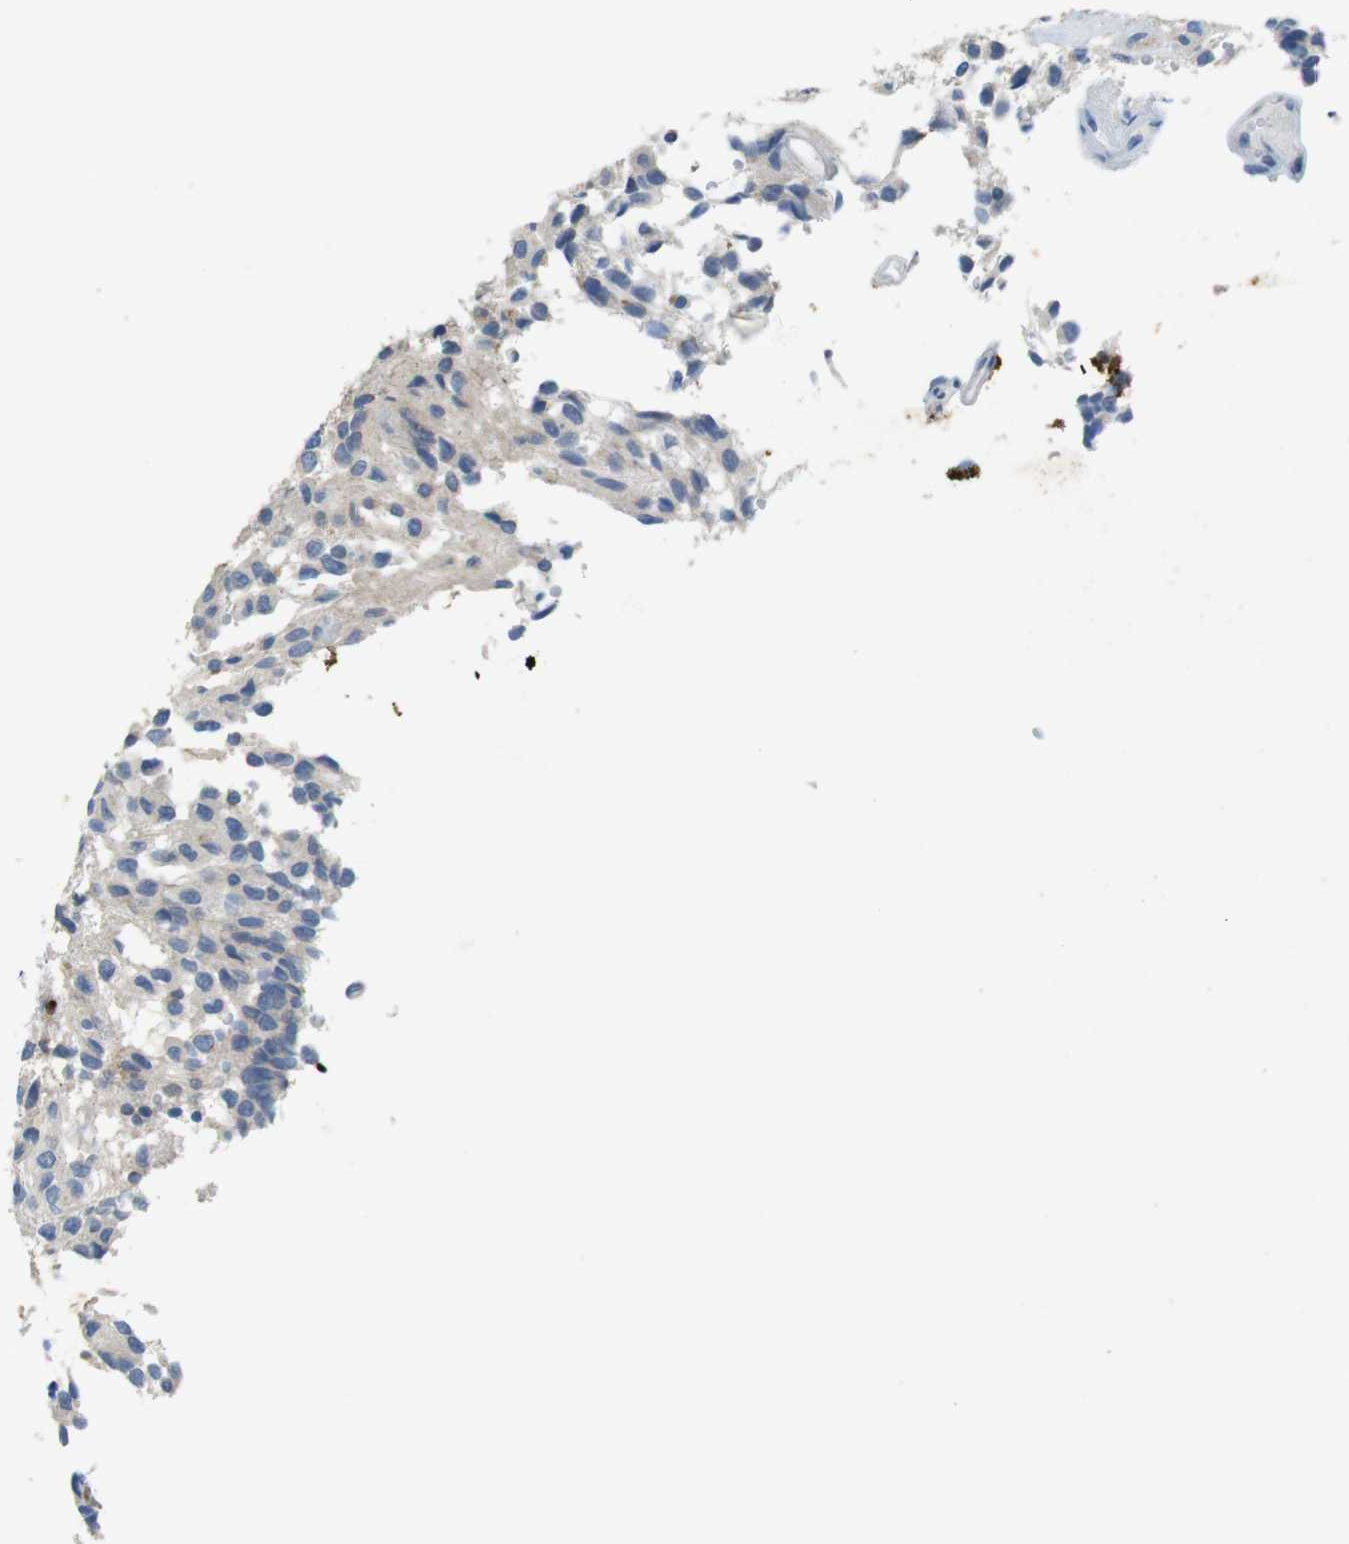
{"staining": {"intensity": "negative", "quantity": "none", "location": "none"}, "tissue": "glioma", "cell_type": "Tumor cells", "image_type": "cancer", "snomed": [{"axis": "morphology", "description": "Glioma, malignant, High grade"}, {"axis": "topography", "description": "Brain"}], "caption": "A photomicrograph of malignant high-grade glioma stained for a protein demonstrates no brown staining in tumor cells. (Stains: DAB IHC with hematoxylin counter stain, Microscopy: brightfield microscopy at high magnification).", "gene": "TJP3", "patient": {"sex": "male", "age": 32}}